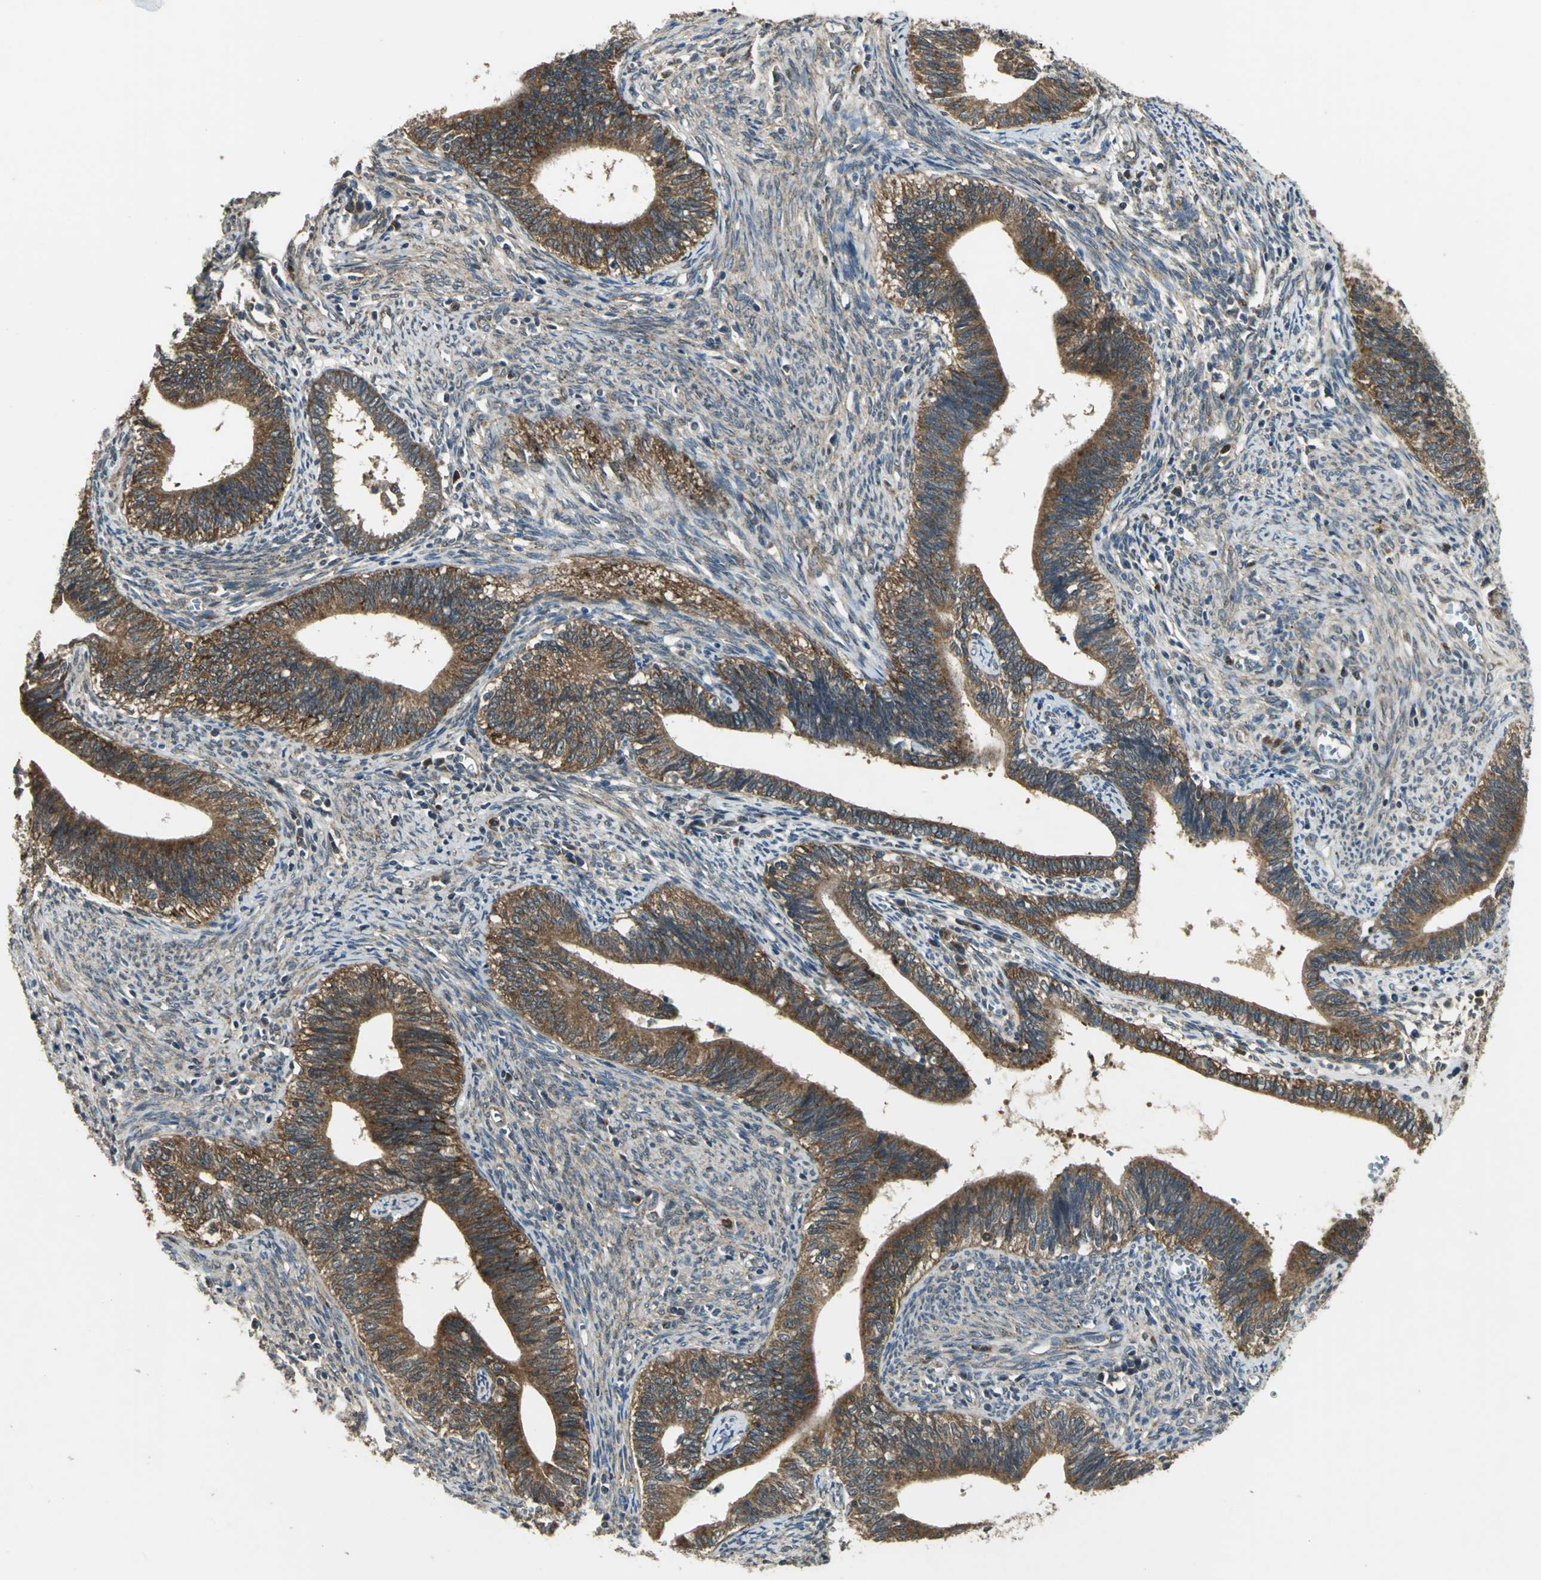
{"staining": {"intensity": "moderate", "quantity": ">75%", "location": "cytoplasmic/membranous"}, "tissue": "cervical cancer", "cell_type": "Tumor cells", "image_type": "cancer", "snomed": [{"axis": "morphology", "description": "Adenocarcinoma, NOS"}, {"axis": "topography", "description": "Cervix"}], "caption": "Immunohistochemical staining of cervical cancer reveals medium levels of moderate cytoplasmic/membranous expression in approximately >75% of tumor cells. (brown staining indicates protein expression, while blue staining denotes nuclei).", "gene": "IRF3", "patient": {"sex": "female", "age": 44}}